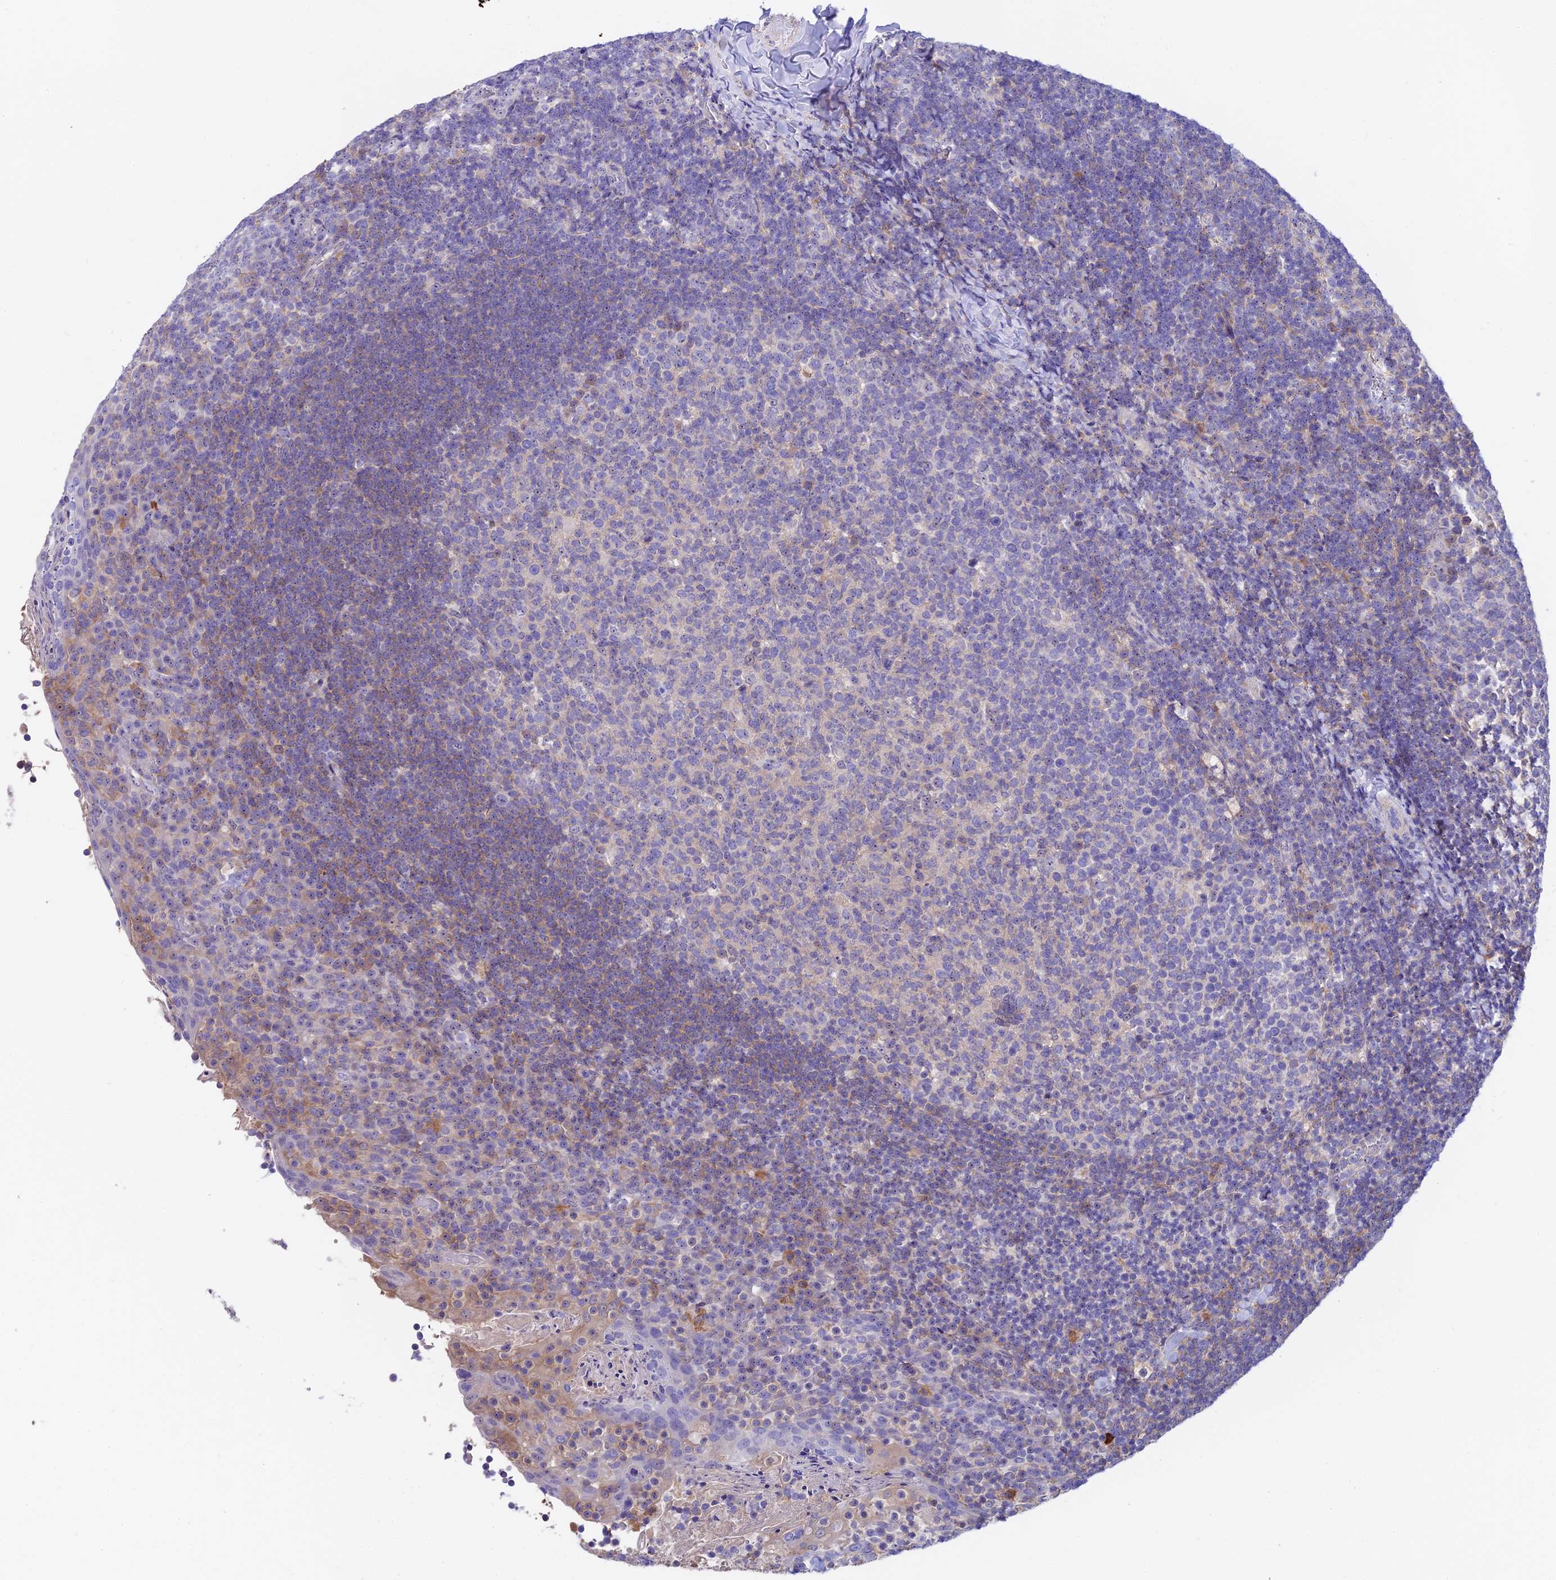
{"staining": {"intensity": "weak", "quantity": "<25%", "location": "cytoplasmic/membranous"}, "tissue": "tonsil", "cell_type": "Germinal center cells", "image_type": "normal", "snomed": [{"axis": "morphology", "description": "Normal tissue, NOS"}, {"axis": "topography", "description": "Tonsil"}], "caption": "Immunohistochemistry (IHC) of normal human tonsil exhibits no positivity in germinal center cells. Brightfield microscopy of immunohistochemistry stained with DAB (brown) and hematoxylin (blue), captured at high magnification.", "gene": "DUSP29", "patient": {"sex": "female", "age": 10}}